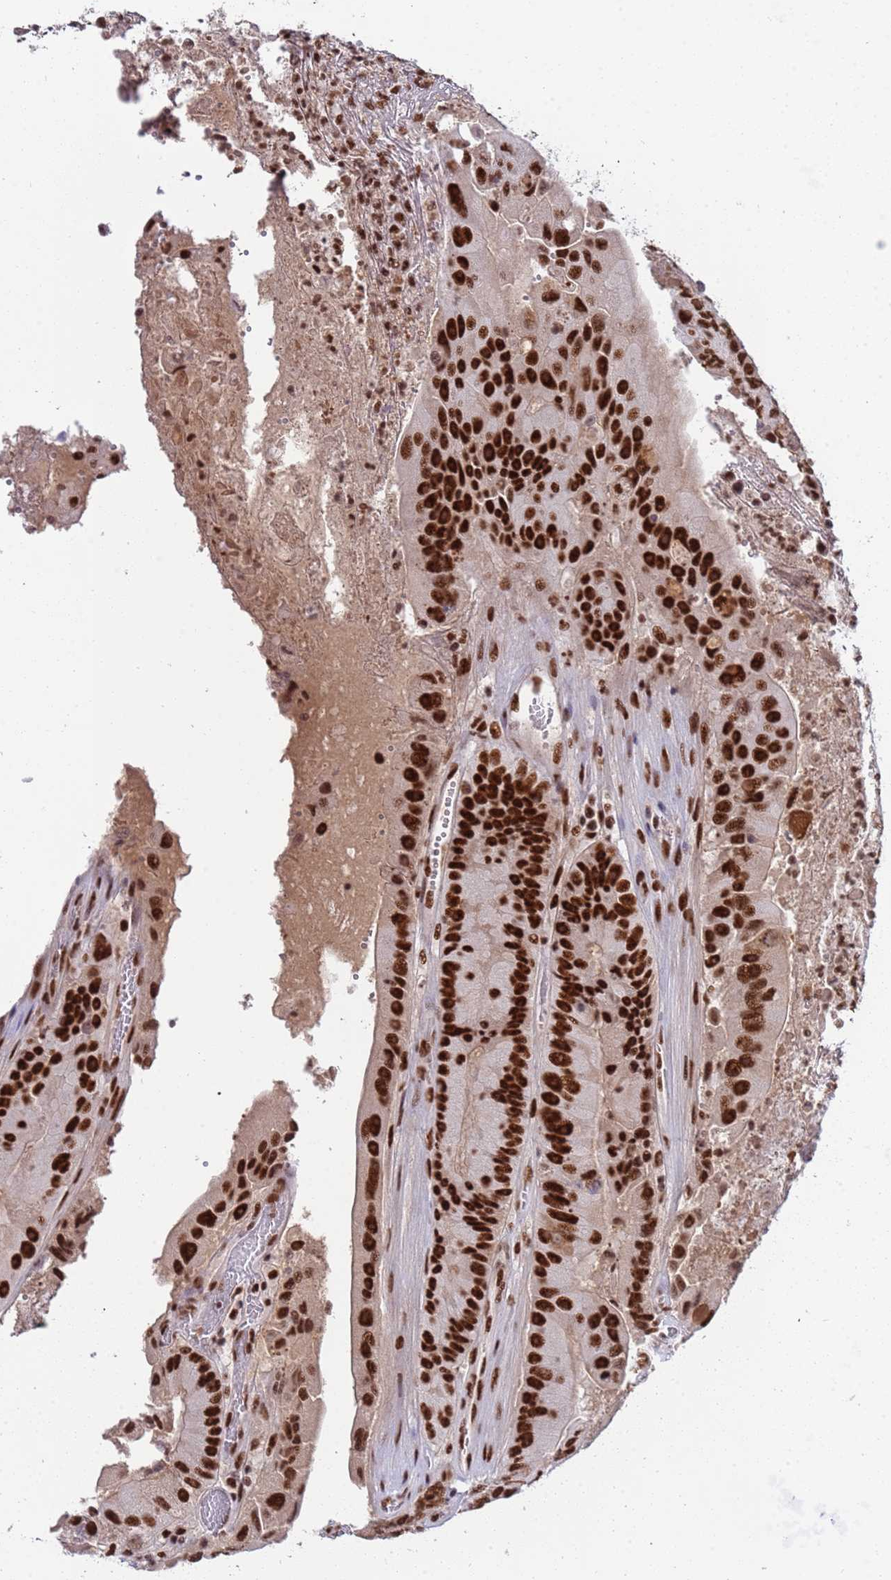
{"staining": {"intensity": "strong", "quantity": ">75%", "location": "nuclear"}, "tissue": "colorectal cancer", "cell_type": "Tumor cells", "image_type": "cancer", "snomed": [{"axis": "morphology", "description": "Adenocarcinoma, NOS"}, {"axis": "topography", "description": "Colon"}], "caption": "Tumor cells exhibit strong nuclear staining in approximately >75% of cells in colorectal adenocarcinoma.", "gene": "SRRT", "patient": {"sex": "female", "age": 86}}